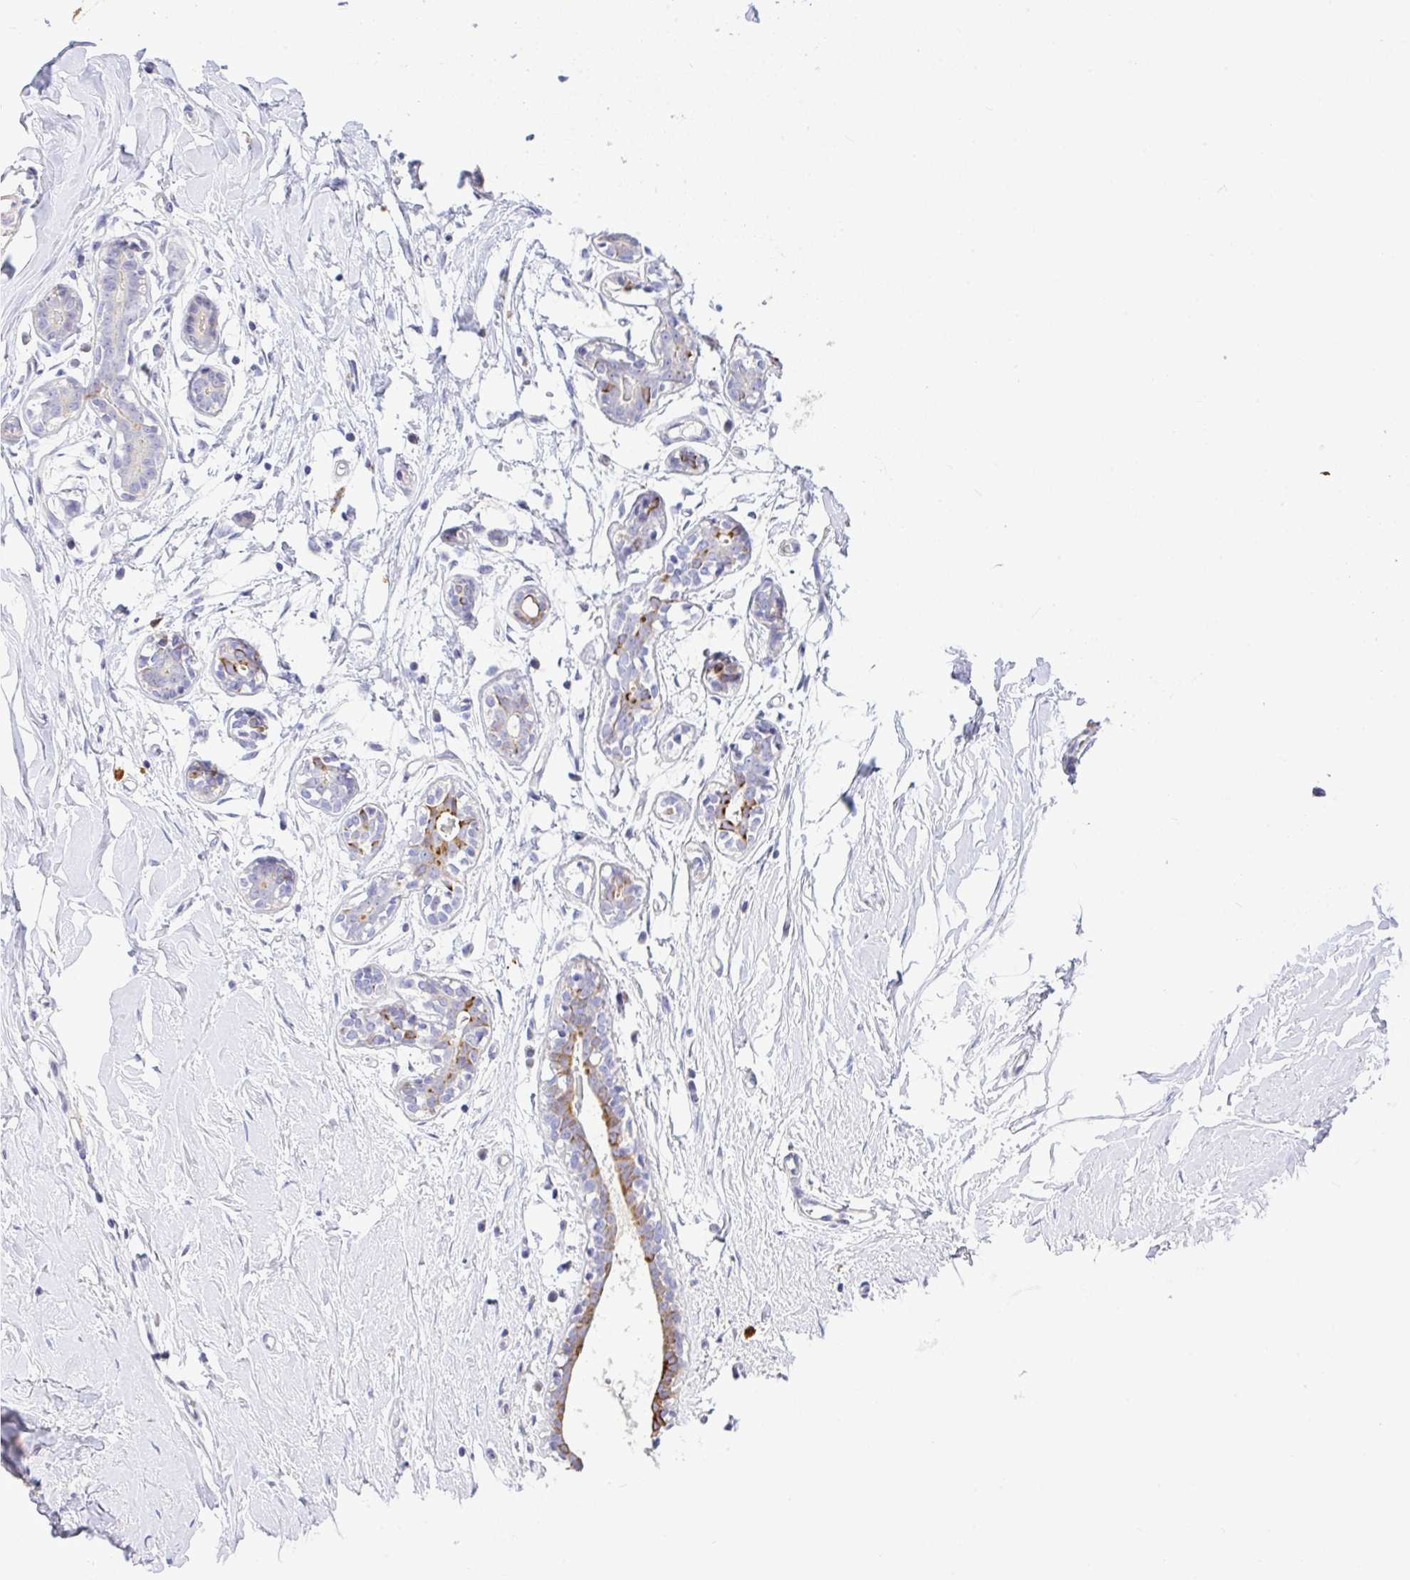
{"staining": {"intensity": "negative", "quantity": "none", "location": "none"}, "tissue": "breast", "cell_type": "Adipocytes", "image_type": "normal", "snomed": [{"axis": "morphology", "description": "Normal tissue, NOS"}, {"axis": "topography", "description": "Breast"}], "caption": "DAB immunohistochemical staining of unremarkable human breast shows no significant staining in adipocytes.", "gene": "EPN3", "patient": {"sex": "female", "age": 27}}